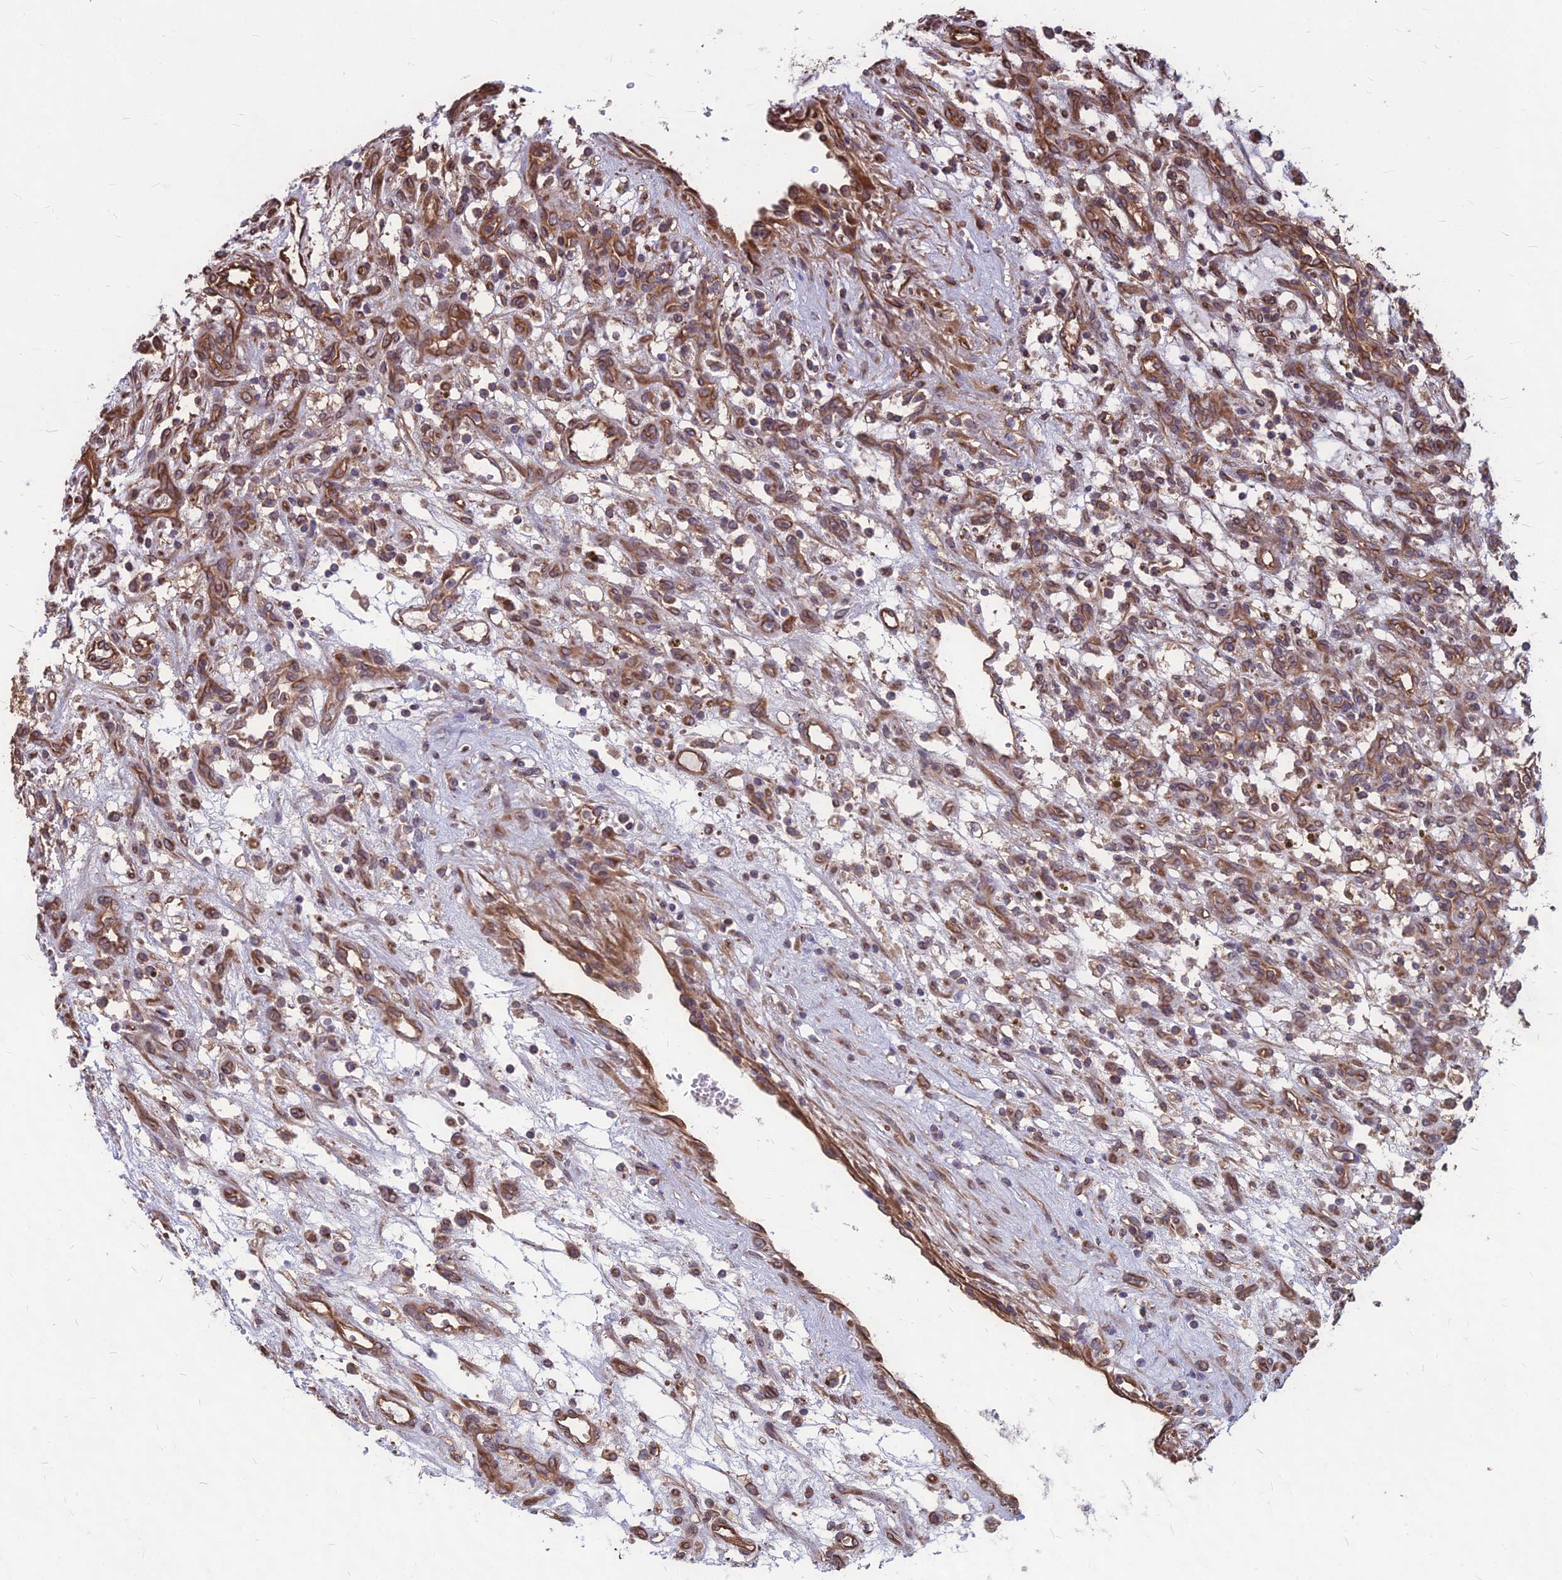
{"staining": {"intensity": "moderate", "quantity": ">75%", "location": "cytoplasmic/membranous"}, "tissue": "renal cancer", "cell_type": "Tumor cells", "image_type": "cancer", "snomed": [{"axis": "morphology", "description": "Adenocarcinoma, NOS"}, {"axis": "topography", "description": "Kidney"}], "caption": "Protein staining by IHC demonstrates moderate cytoplasmic/membranous positivity in approximately >75% of tumor cells in renal cancer.", "gene": "LSM6", "patient": {"sex": "female", "age": 57}}